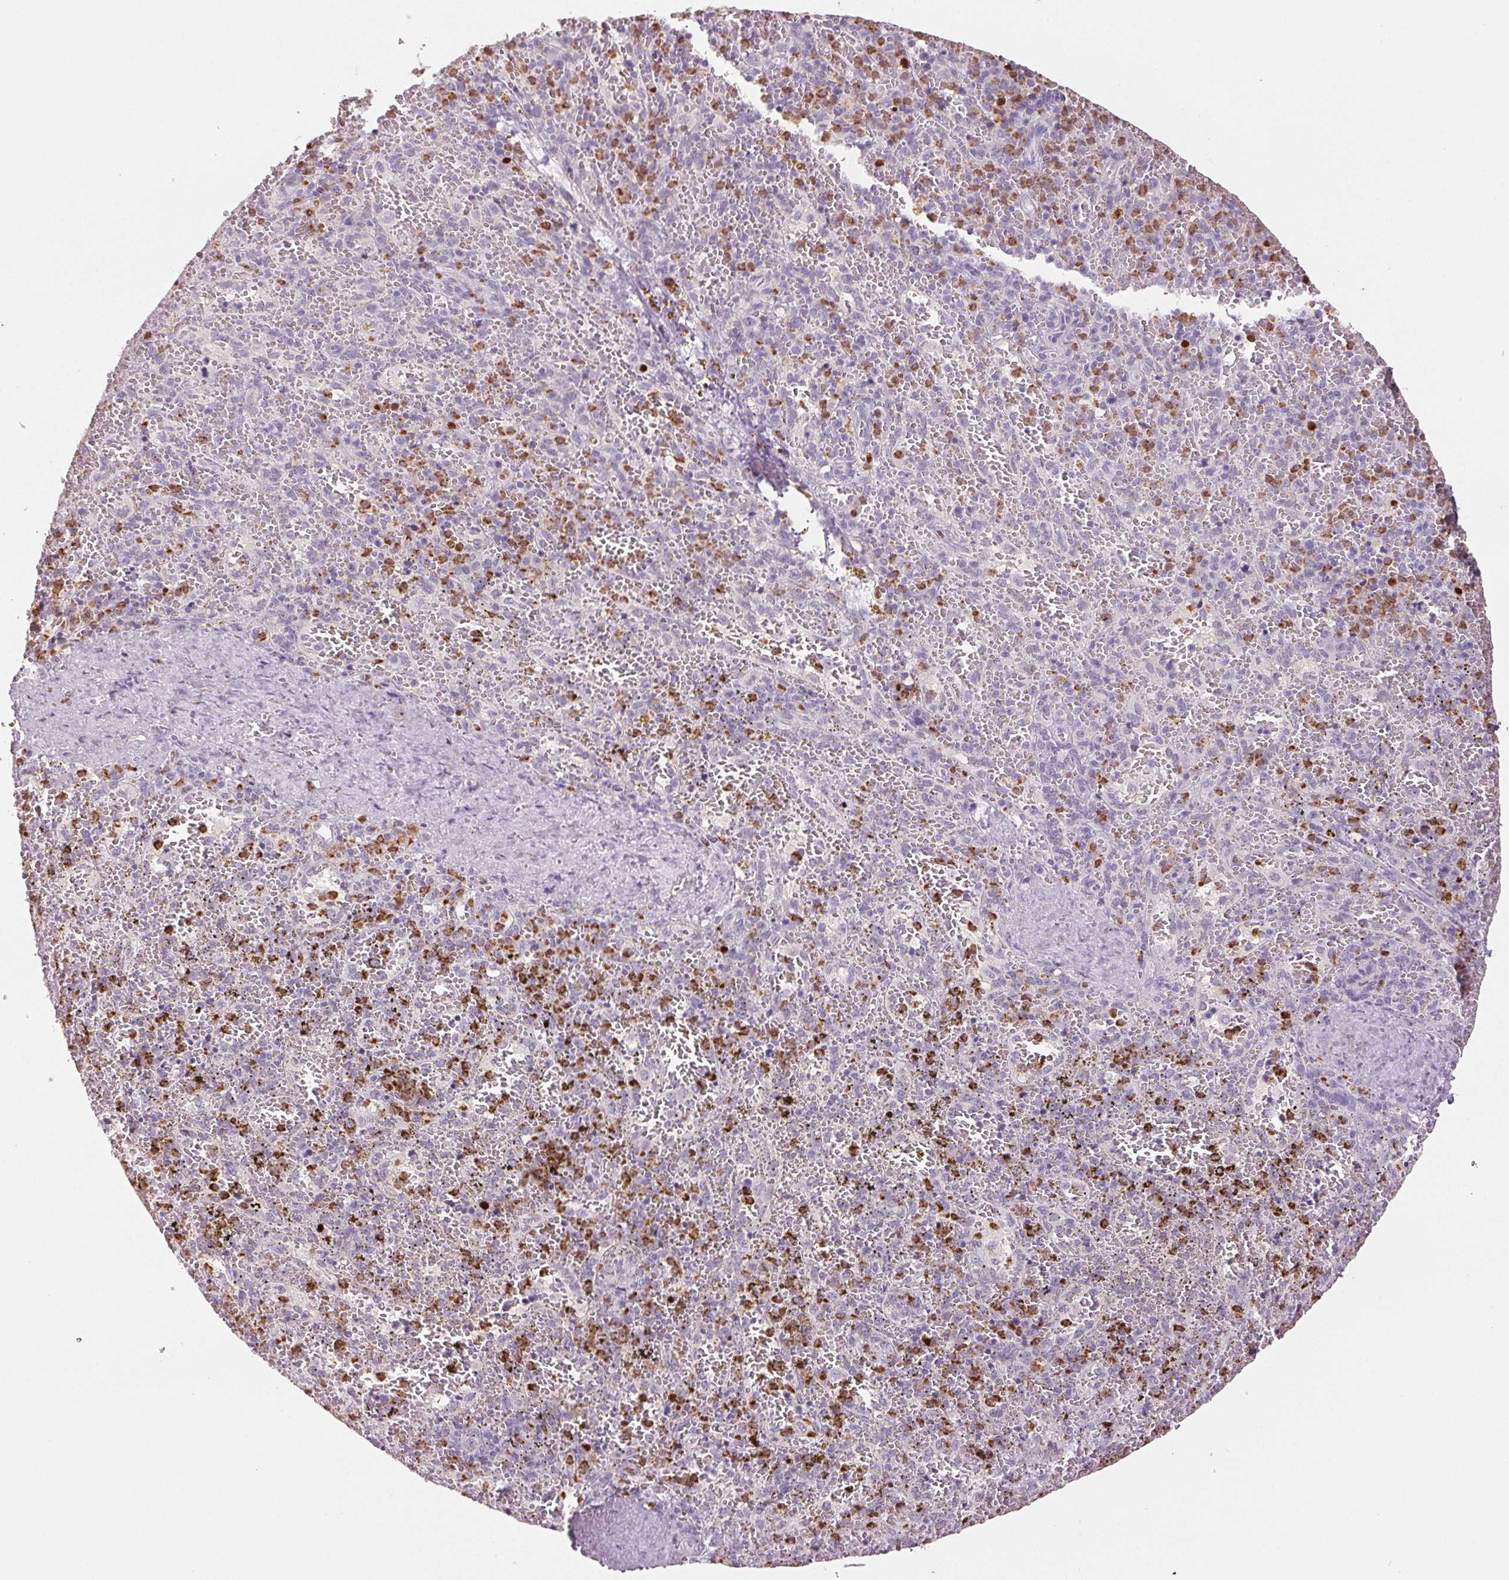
{"staining": {"intensity": "moderate", "quantity": "25%-75%", "location": "cytoplasmic/membranous"}, "tissue": "spleen", "cell_type": "Cells in red pulp", "image_type": "normal", "snomed": [{"axis": "morphology", "description": "Normal tissue, NOS"}, {"axis": "topography", "description": "Spleen"}], "caption": "Immunohistochemical staining of unremarkable human spleen displays moderate cytoplasmic/membranous protein staining in approximately 25%-75% of cells in red pulp. Using DAB (3,3'-diaminobenzidine) (brown) and hematoxylin (blue) stains, captured at high magnification using brightfield microscopy.", "gene": "LTF", "patient": {"sex": "female", "age": 50}}